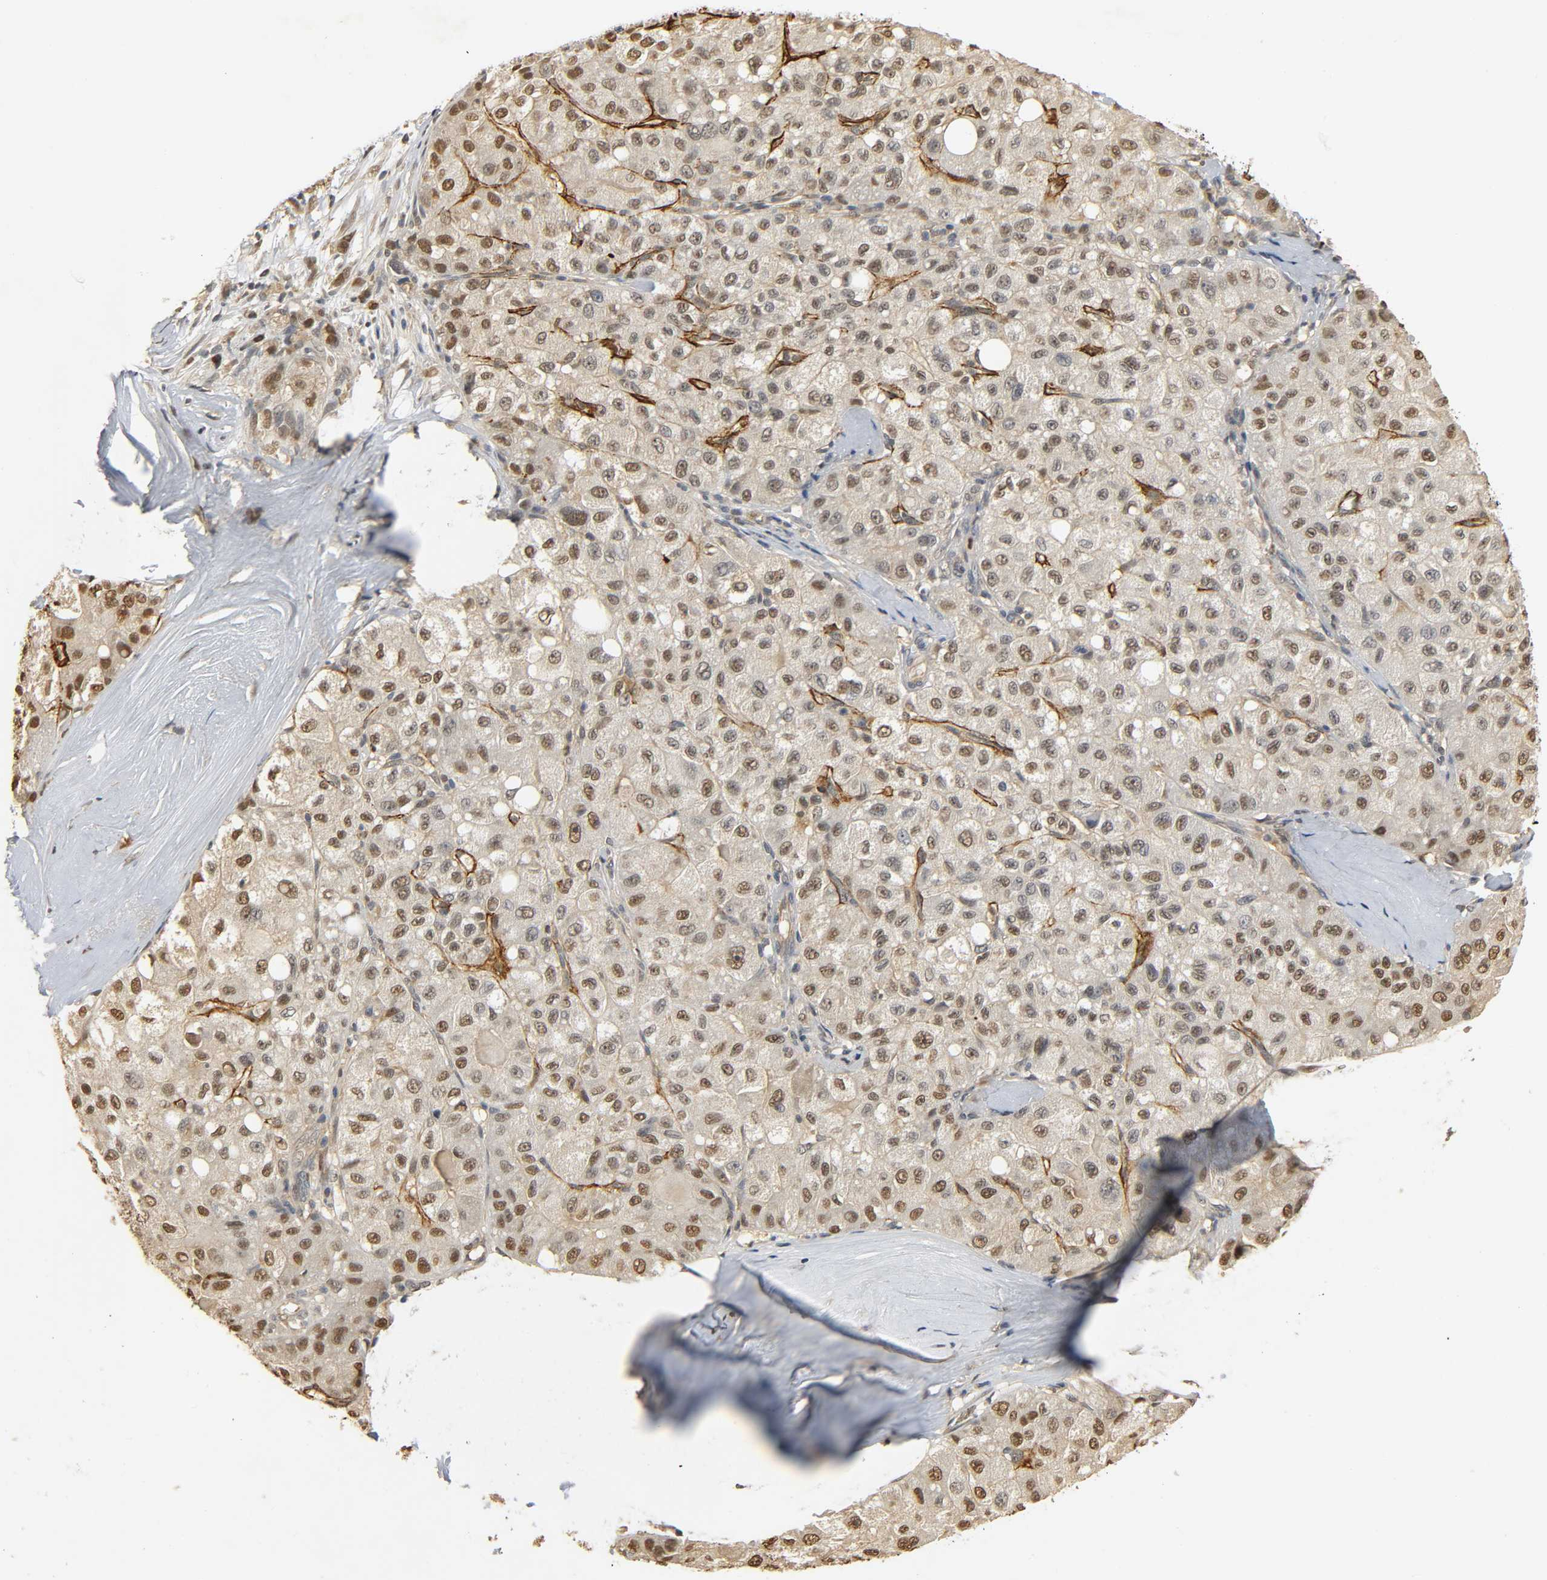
{"staining": {"intensity": "moderate", "quantity": "25%-75%", "location": "nuclear"}, "tissue": "liver cancer", "cell_type": "Tumor cells", "image_type": "cancer", "snomed": [{"axis": "morphology", "description": "Carcinoma, Hepatocellular, NOS"}, {"axis": "topography", "description": "Liver"}], "caption": "Hepatocellular carcinoma (liver) stained with DAB (3,3'-diaminobenzidine) immunohistochemistry (IHC) shows medium levels of moderate nuclear staining in about 25%-75% of tumor cells.", "gene": "ZFPM2", "patient": {"sex": "male", "age": 80}}